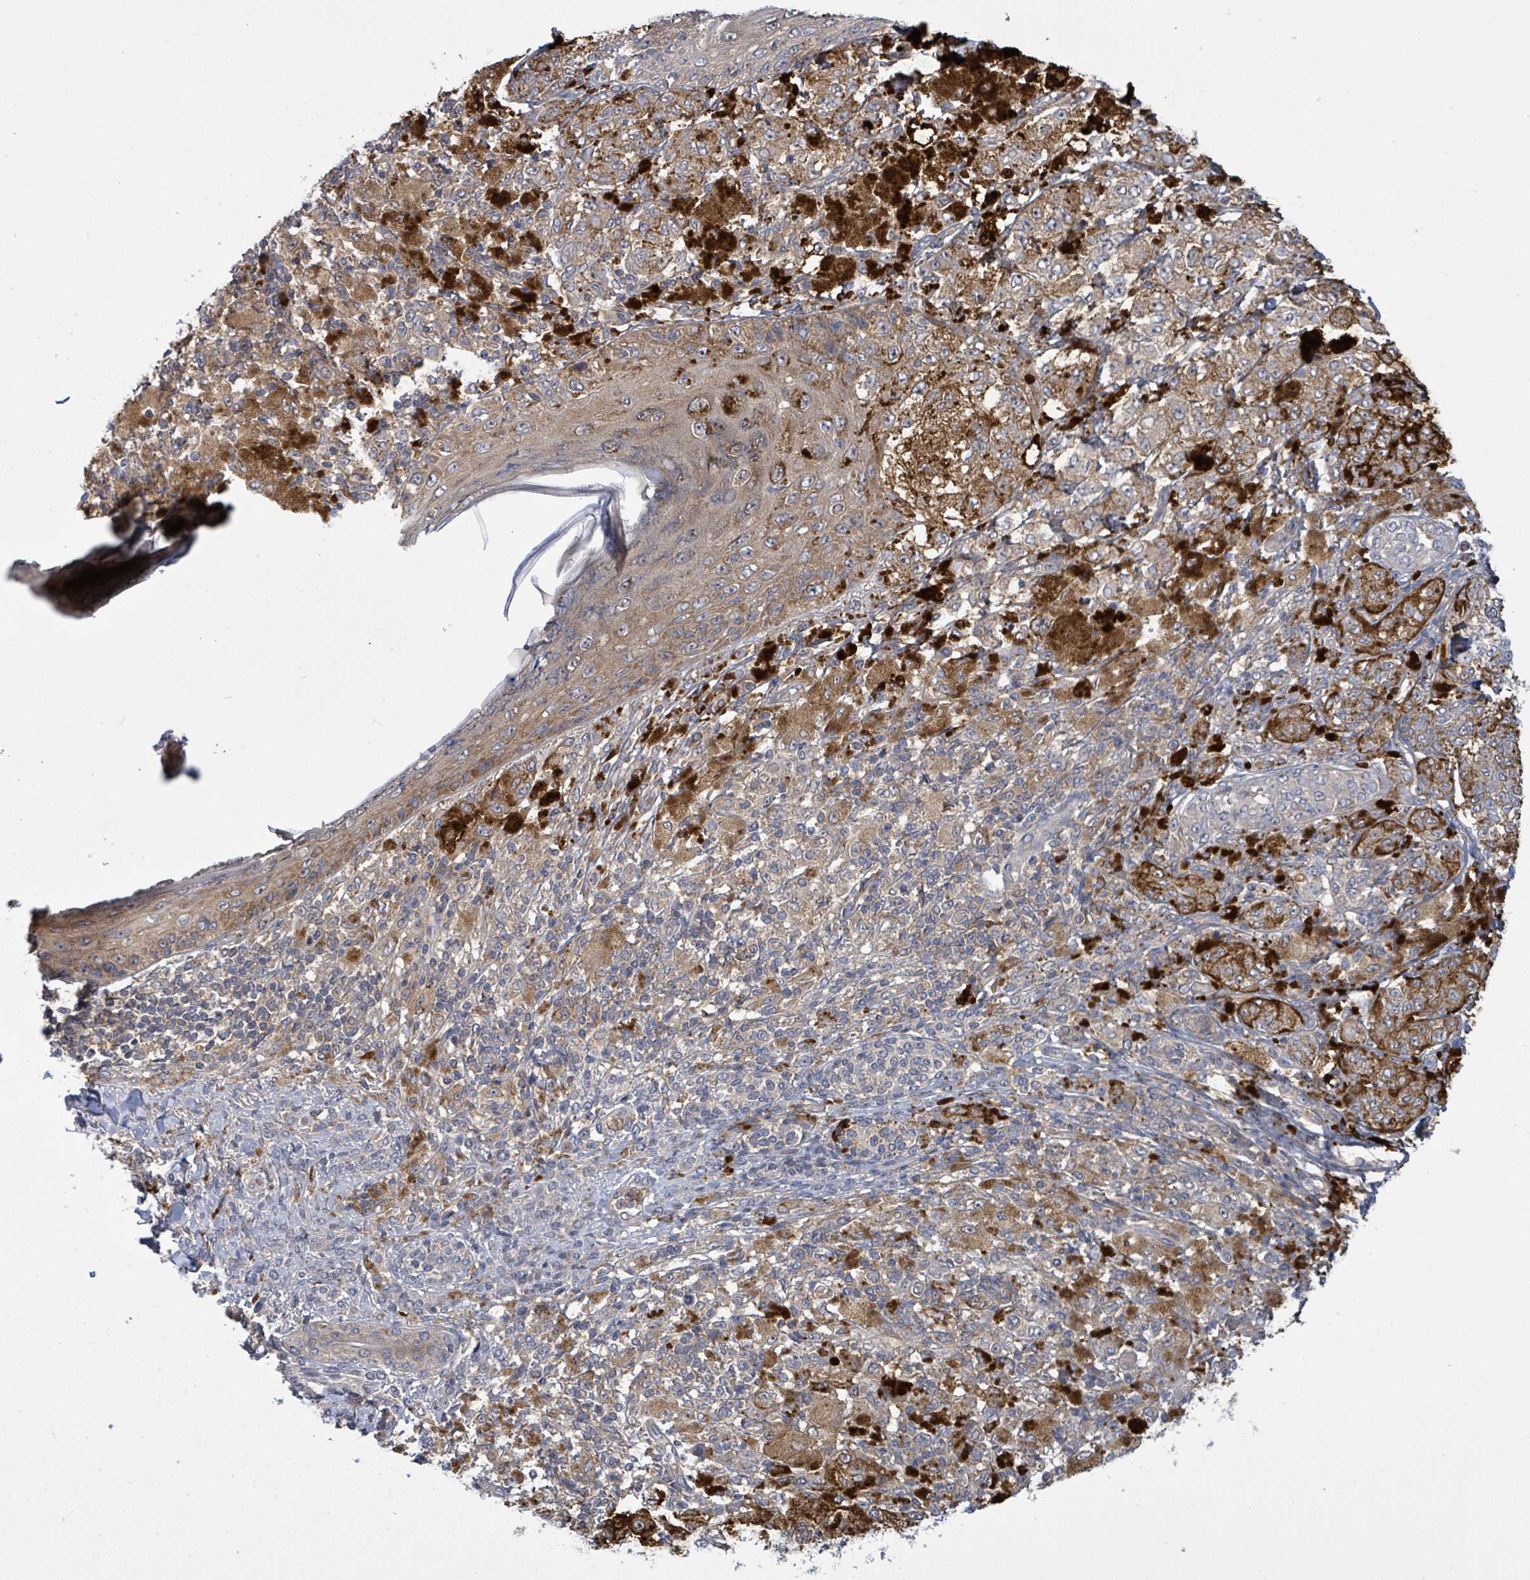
{"staining": {"intensity": "moderate", "quantity": "<25%", "location": "cytoplasmic/membranous"}, "tissue": "melanoma", "cell_type": "Tumor cells", "image_type": "cancer", "snomed": [{"axis": "morphology", "description": "Malignant melanoma, NOS"}, {"axis": "topography", "description": "Skin"}], "caption": "Malignant melanoma stained with a brown dye demonstrates moderate cytoplasmic/membranous positive staining in approximately <25% of tumor cells.", "gene": "SERPINE3", "patient": {"sex": "male", "age": 42}}